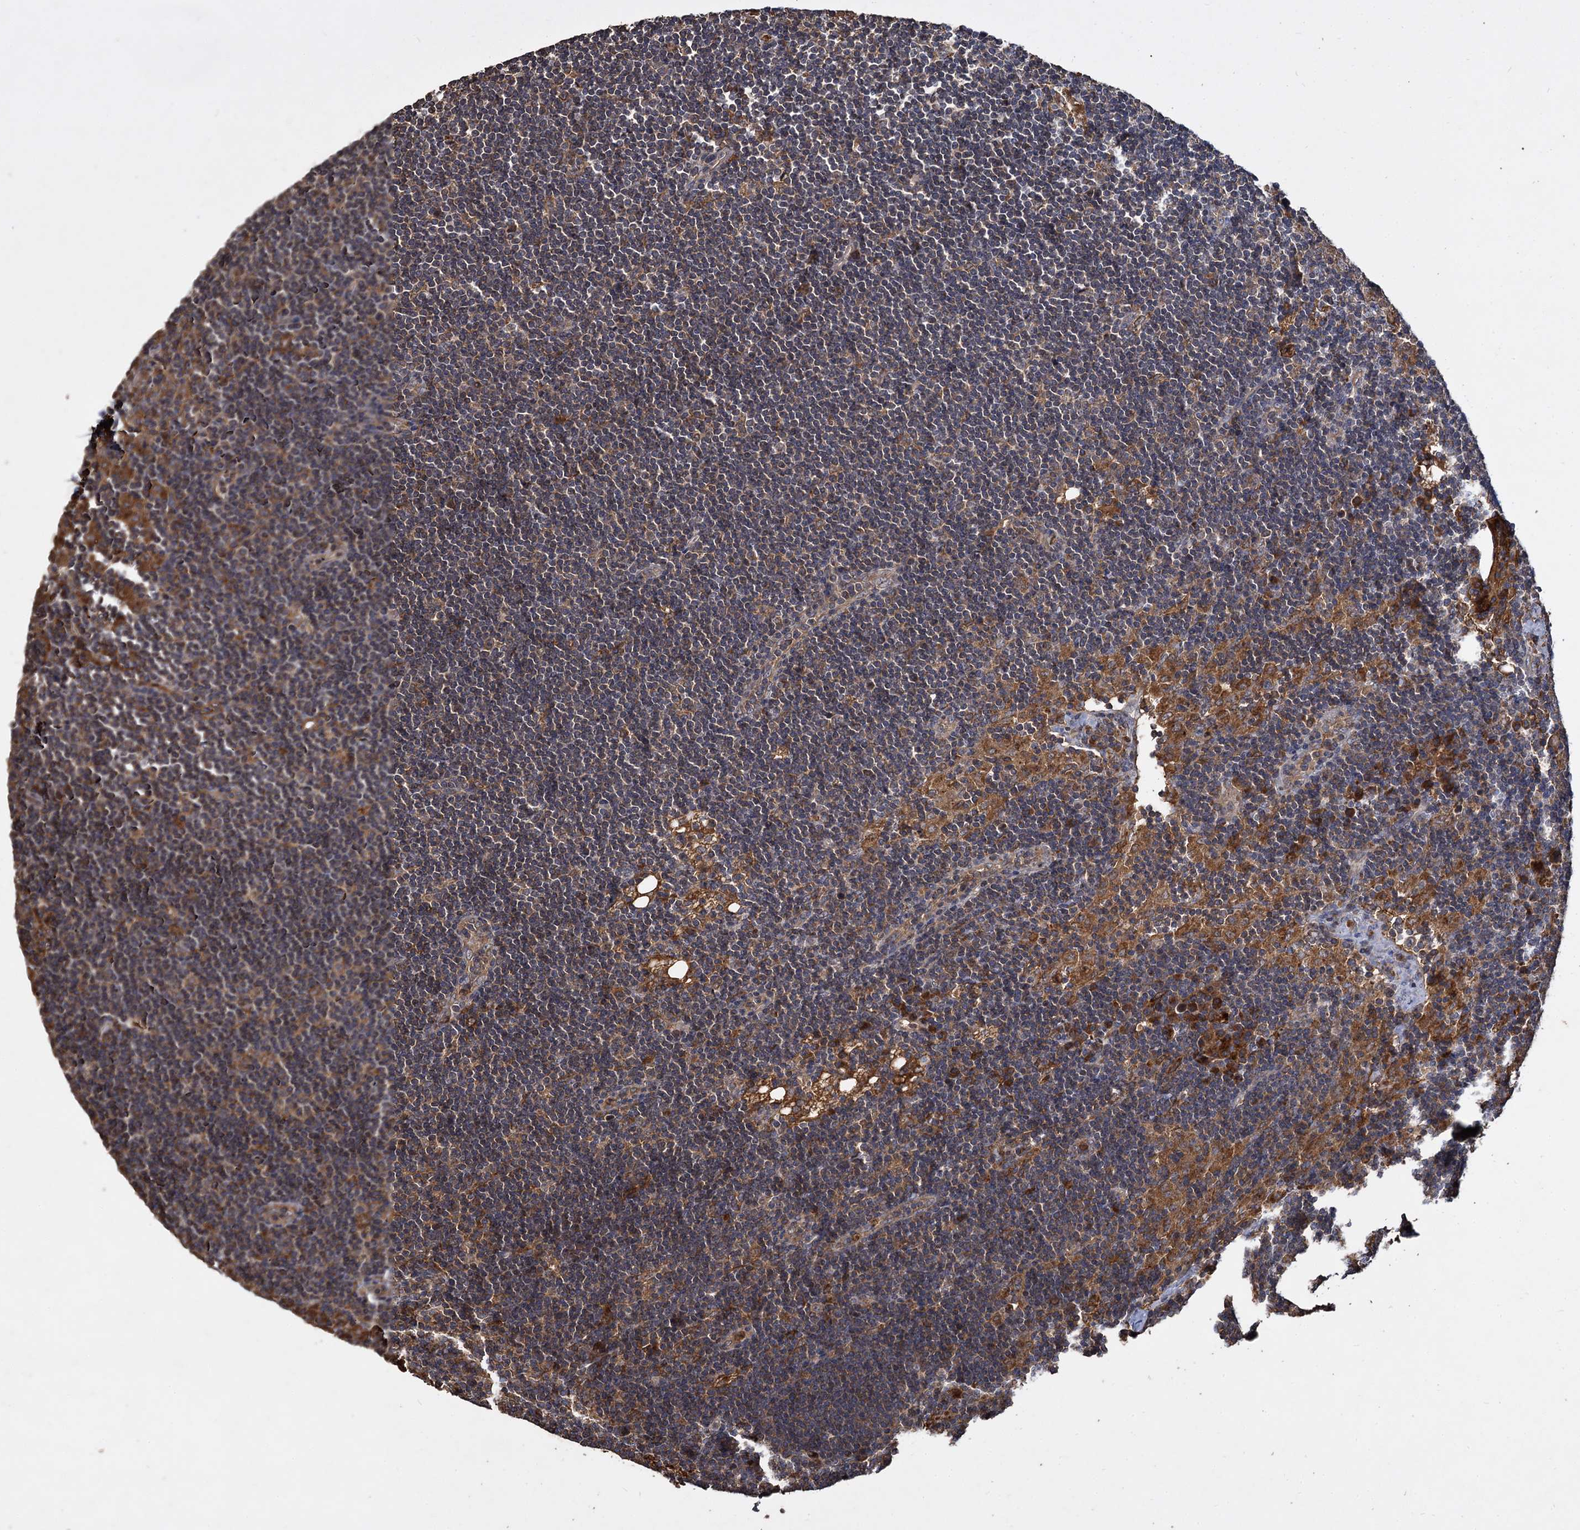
{"staining": {"intensity": "weak", "quantity": "25%-75%", "location": "cytoplasmic/membranous"}, "tissue": "lymph node", "cell_type": "Germinal center cells", "image_type": "normal", "snomed": [{"axis": "morphology", "description": "Normal tissue, NOS"}, {"axis": "topography", "description": "Lymph node"}], "caption": "Protein staining of benign lymph node demonstrates weak cytoplasmic/membranous positivity in approximately 25%-75% of germinal center cells.", "gene": "GCLC", "patient": {"sex": "male", "age": 24}}